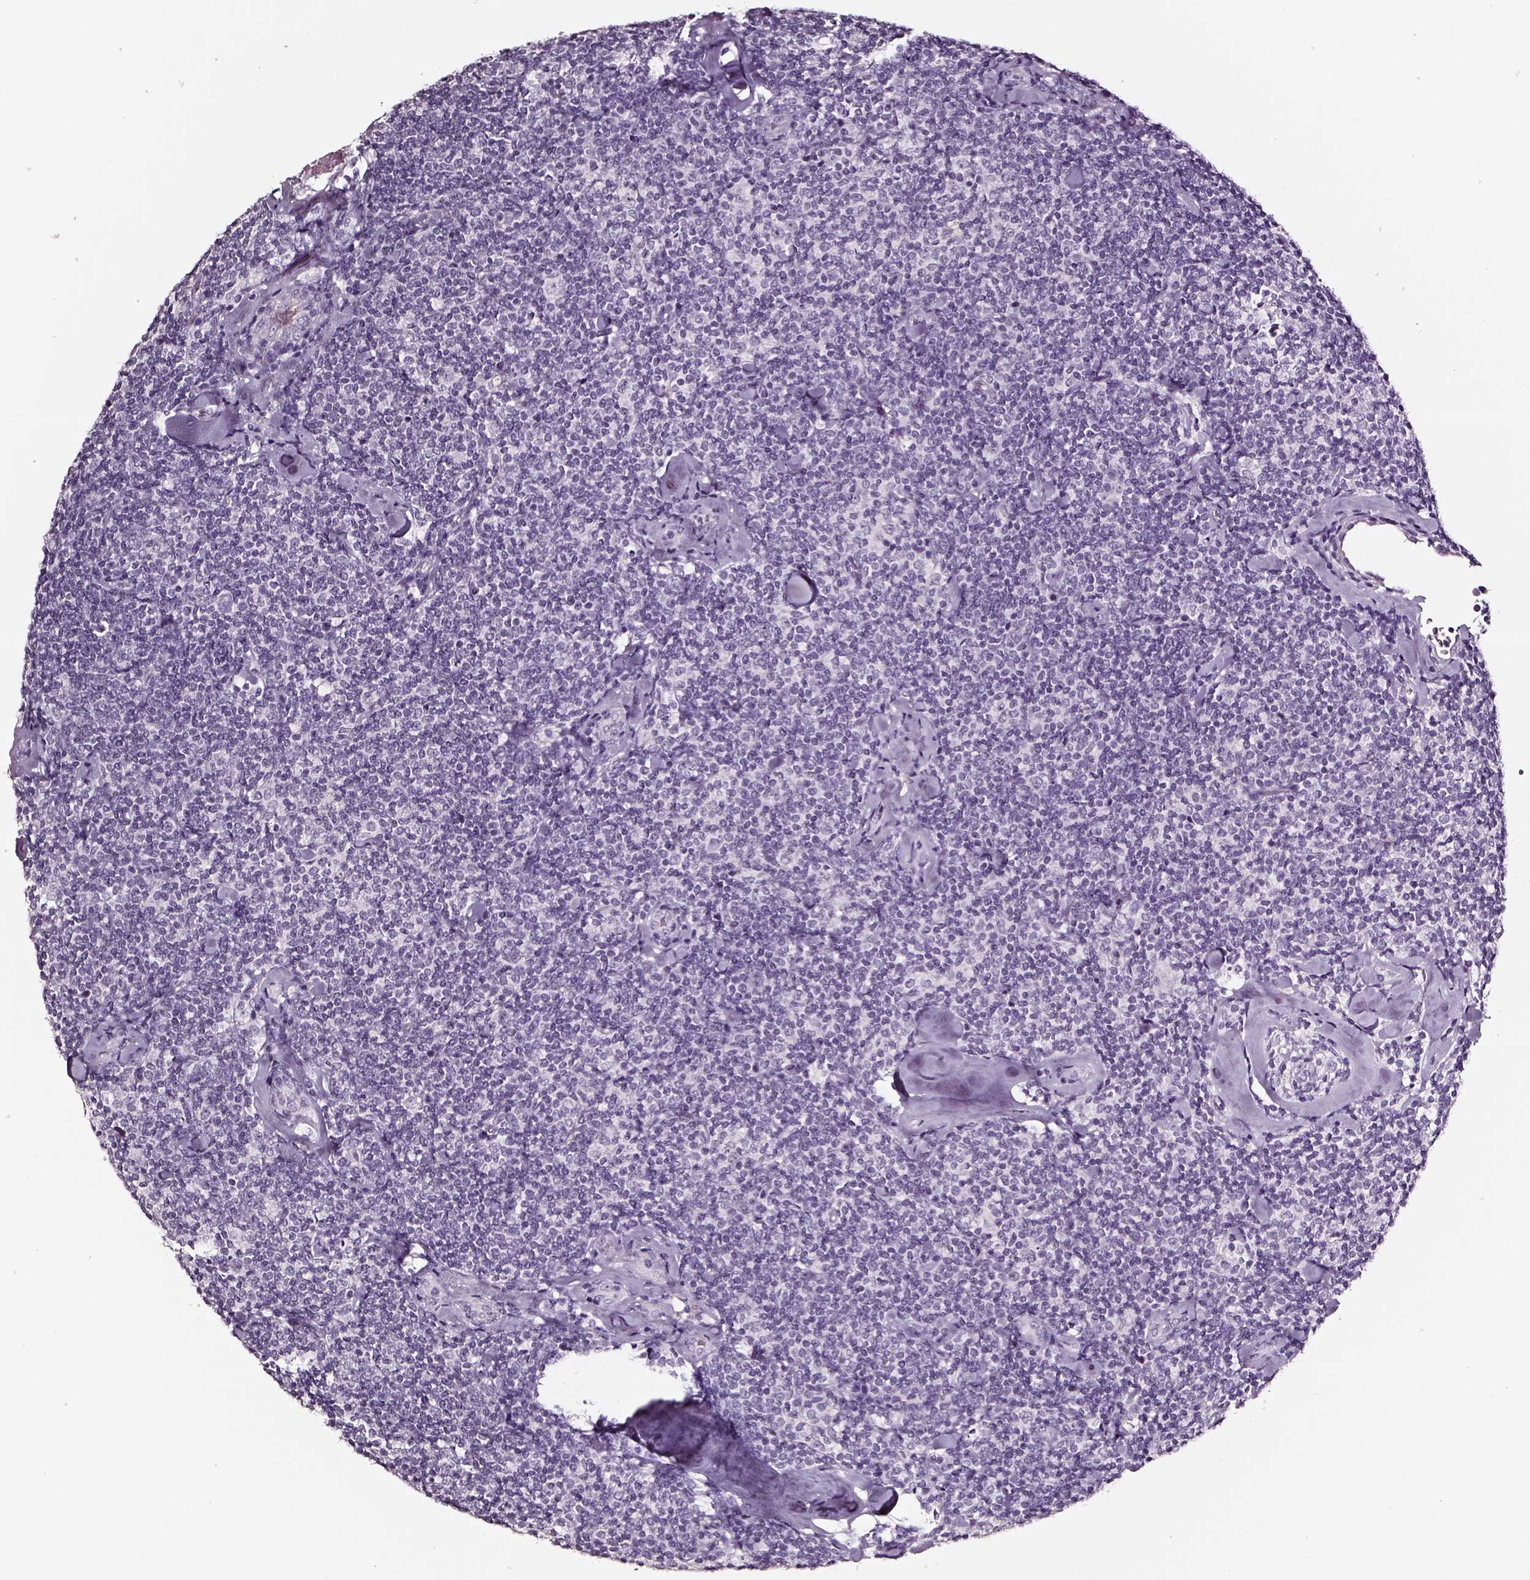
{"staining": {"intensity": "negative", "quantity": "none", "location": "none"}, "tissue": "lymphoma", "cell_type": "Tumor cells", "image_type": "cancer", "snomed": [{"axis": "morphology", "description": "Malignant lymphoma, non-Hodgkin's type, Low grade"}, {"axis": "topography", "description": "Lymph node"}], "caption": "Immunohistochemical staining of human lymphoma shows no significant positivity in tumor cells.", "gene": "SMIM17", "patient": {"sex": "female", "age": 56}}